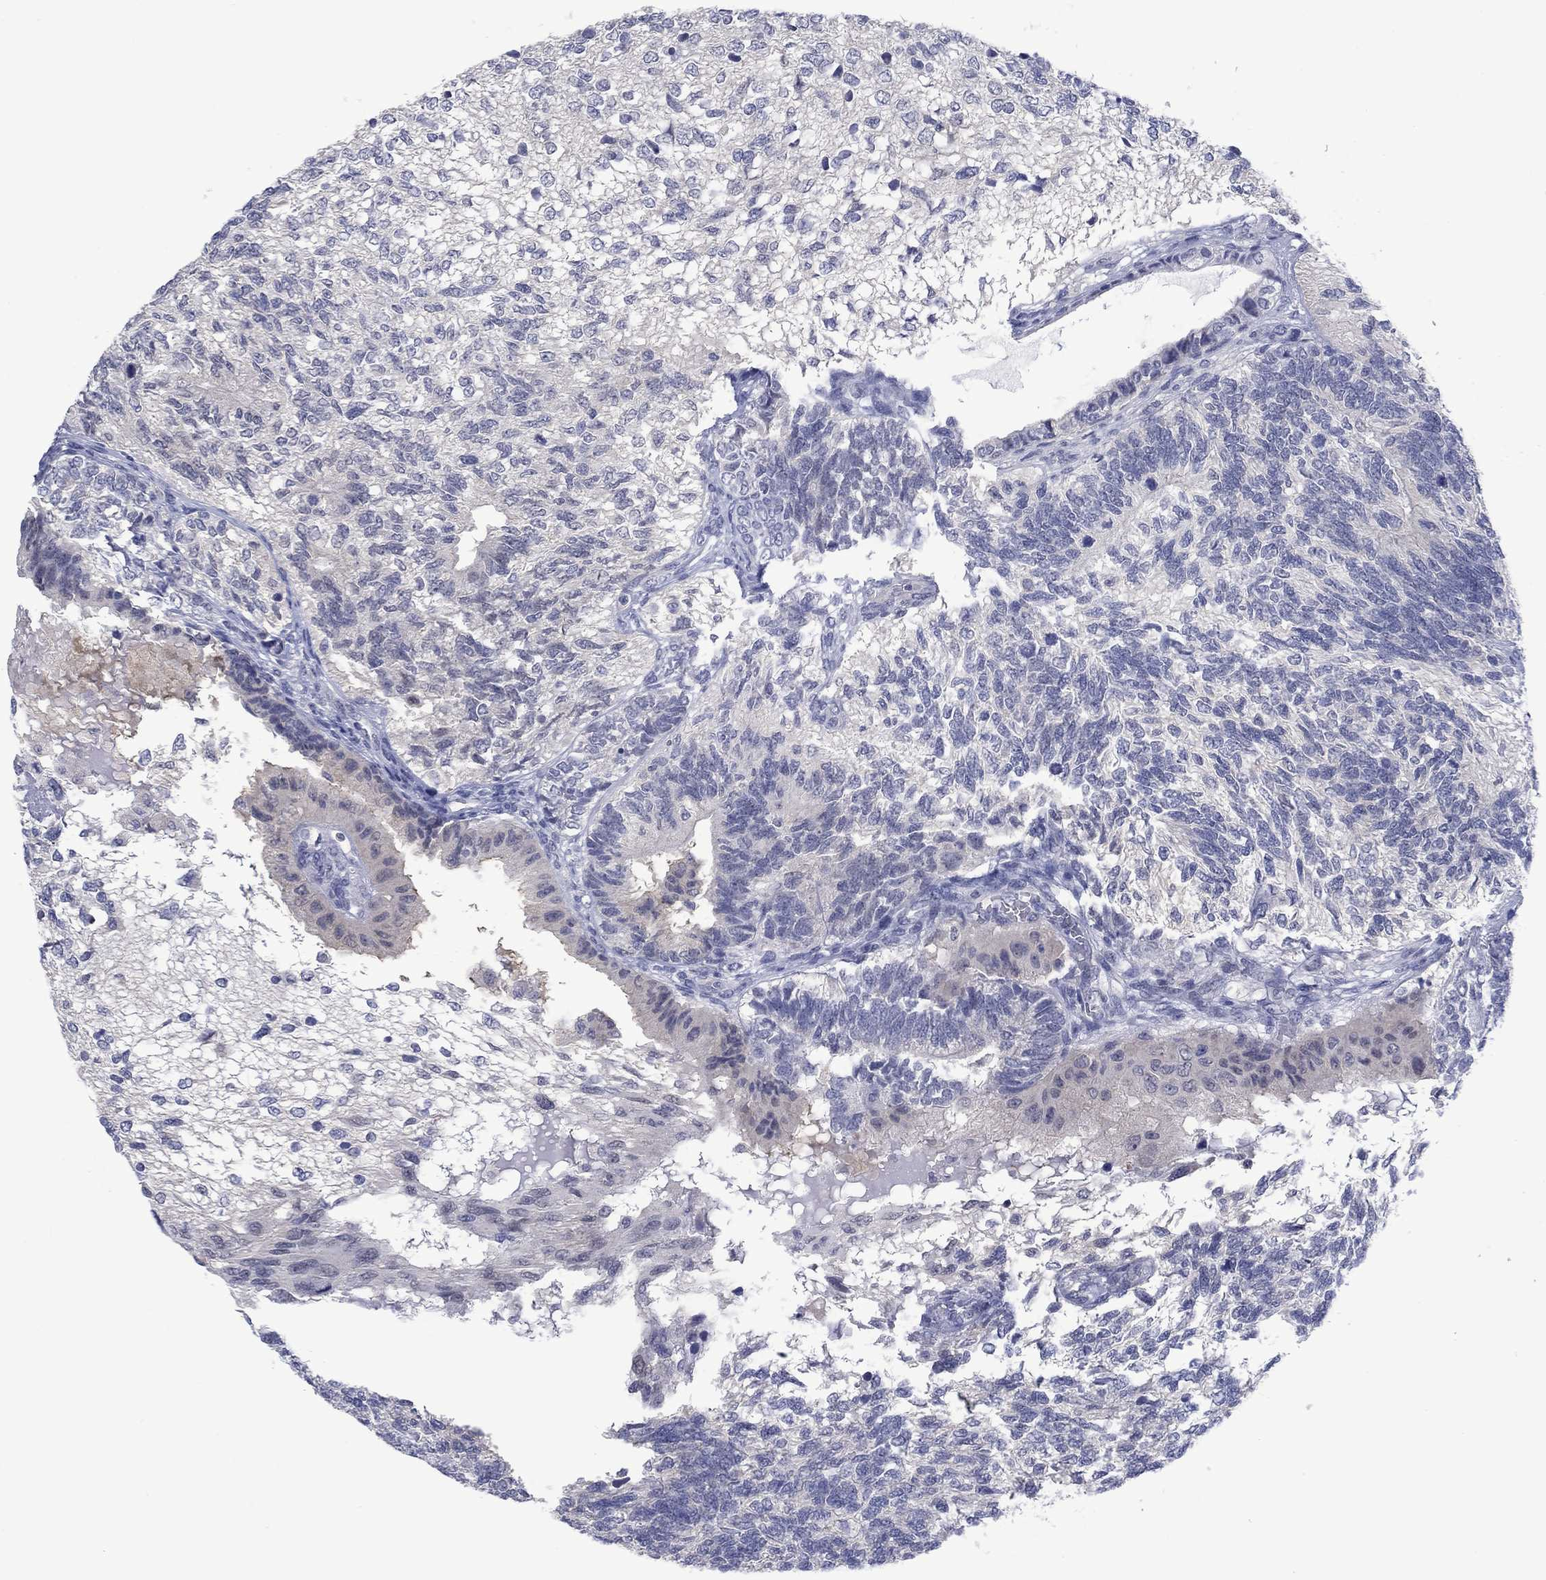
{"staining": {"intensity": "negative", "quantity": "none", "location": "none"}, "tissue": "testis cancer", "cell_type": "Tumor cells", "image_type": "cancer", "snomed": [{"axis": "morphology", "description": "Seminoma, NOS"}, {"axis": "morphology", "description": "Carcinoma, Embryonal, NOS"}, {"axis": "topography", "description": "Testis"}], "caption": "Immunohistochemical staining of testis cancer (seminoma) shows no significant positivity in tumor cells. (DAB (3,3'-diaminobenzidine) immunohistochemistry with hematoxylin counter stain).", "gene": "FER1L6", "patient": {"sex": "male", "age": 41}}